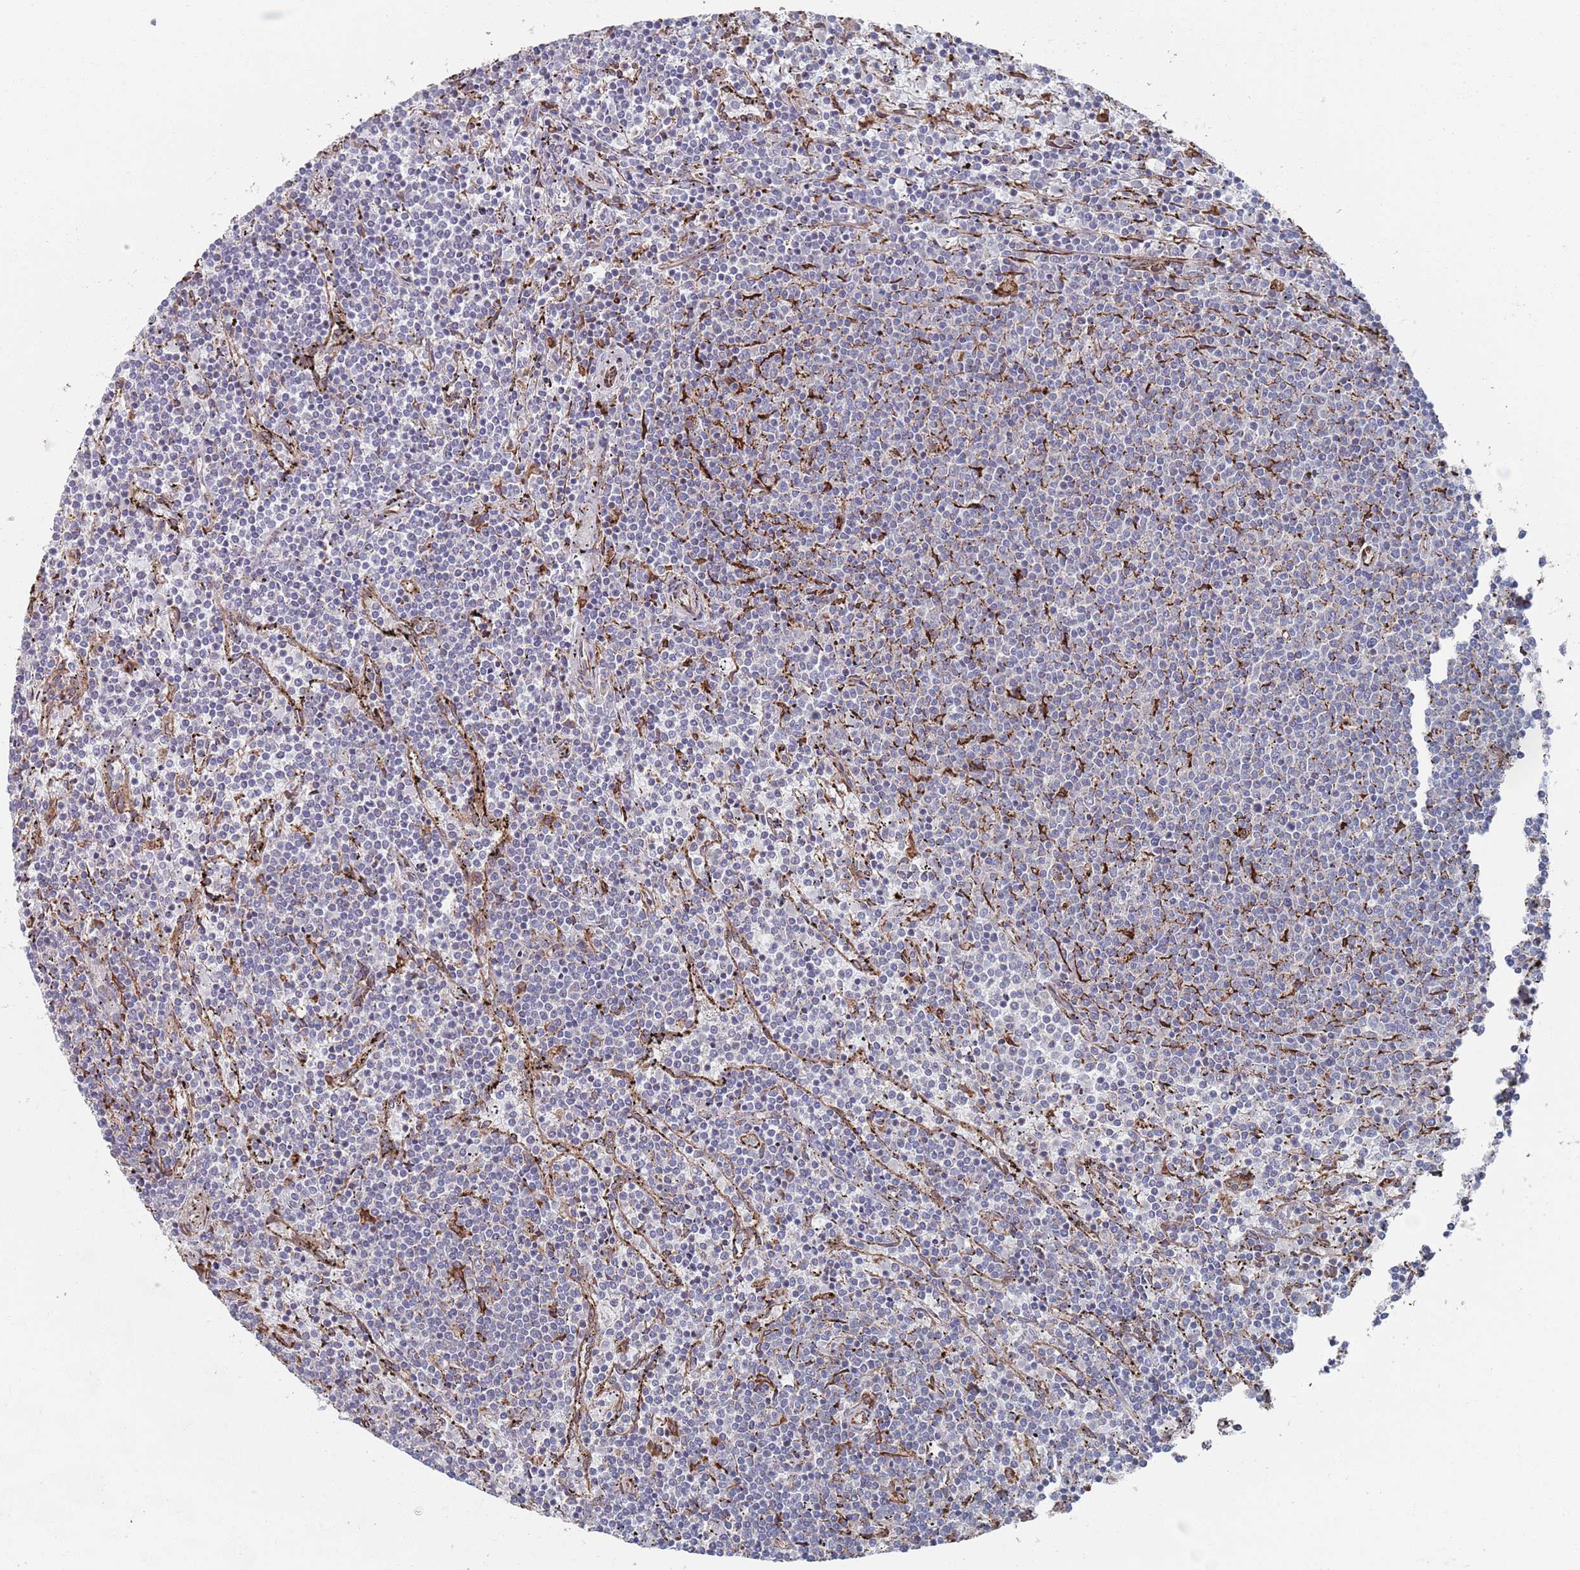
{"staining": {"intensity": "negative", "quantity": "none", "location": "none"}, "tissue": "lymphoma", "cell_type": "Tumor cells", "image_type": "cancer", "snomed": [{"axis": "morphology", "description": "Malignant lymphoma, non-Hodgkin's type, Low grade"}, {"axis": "topography", "description": "Spleen"}], "caption": "Photomicrograph shows no protein staining in tumor cells of low-grade malignant lymphoma, non-Hodgkin's type tissue.", "gene": "CCDC106", "patient": {"sex": "female", "age": 50}}